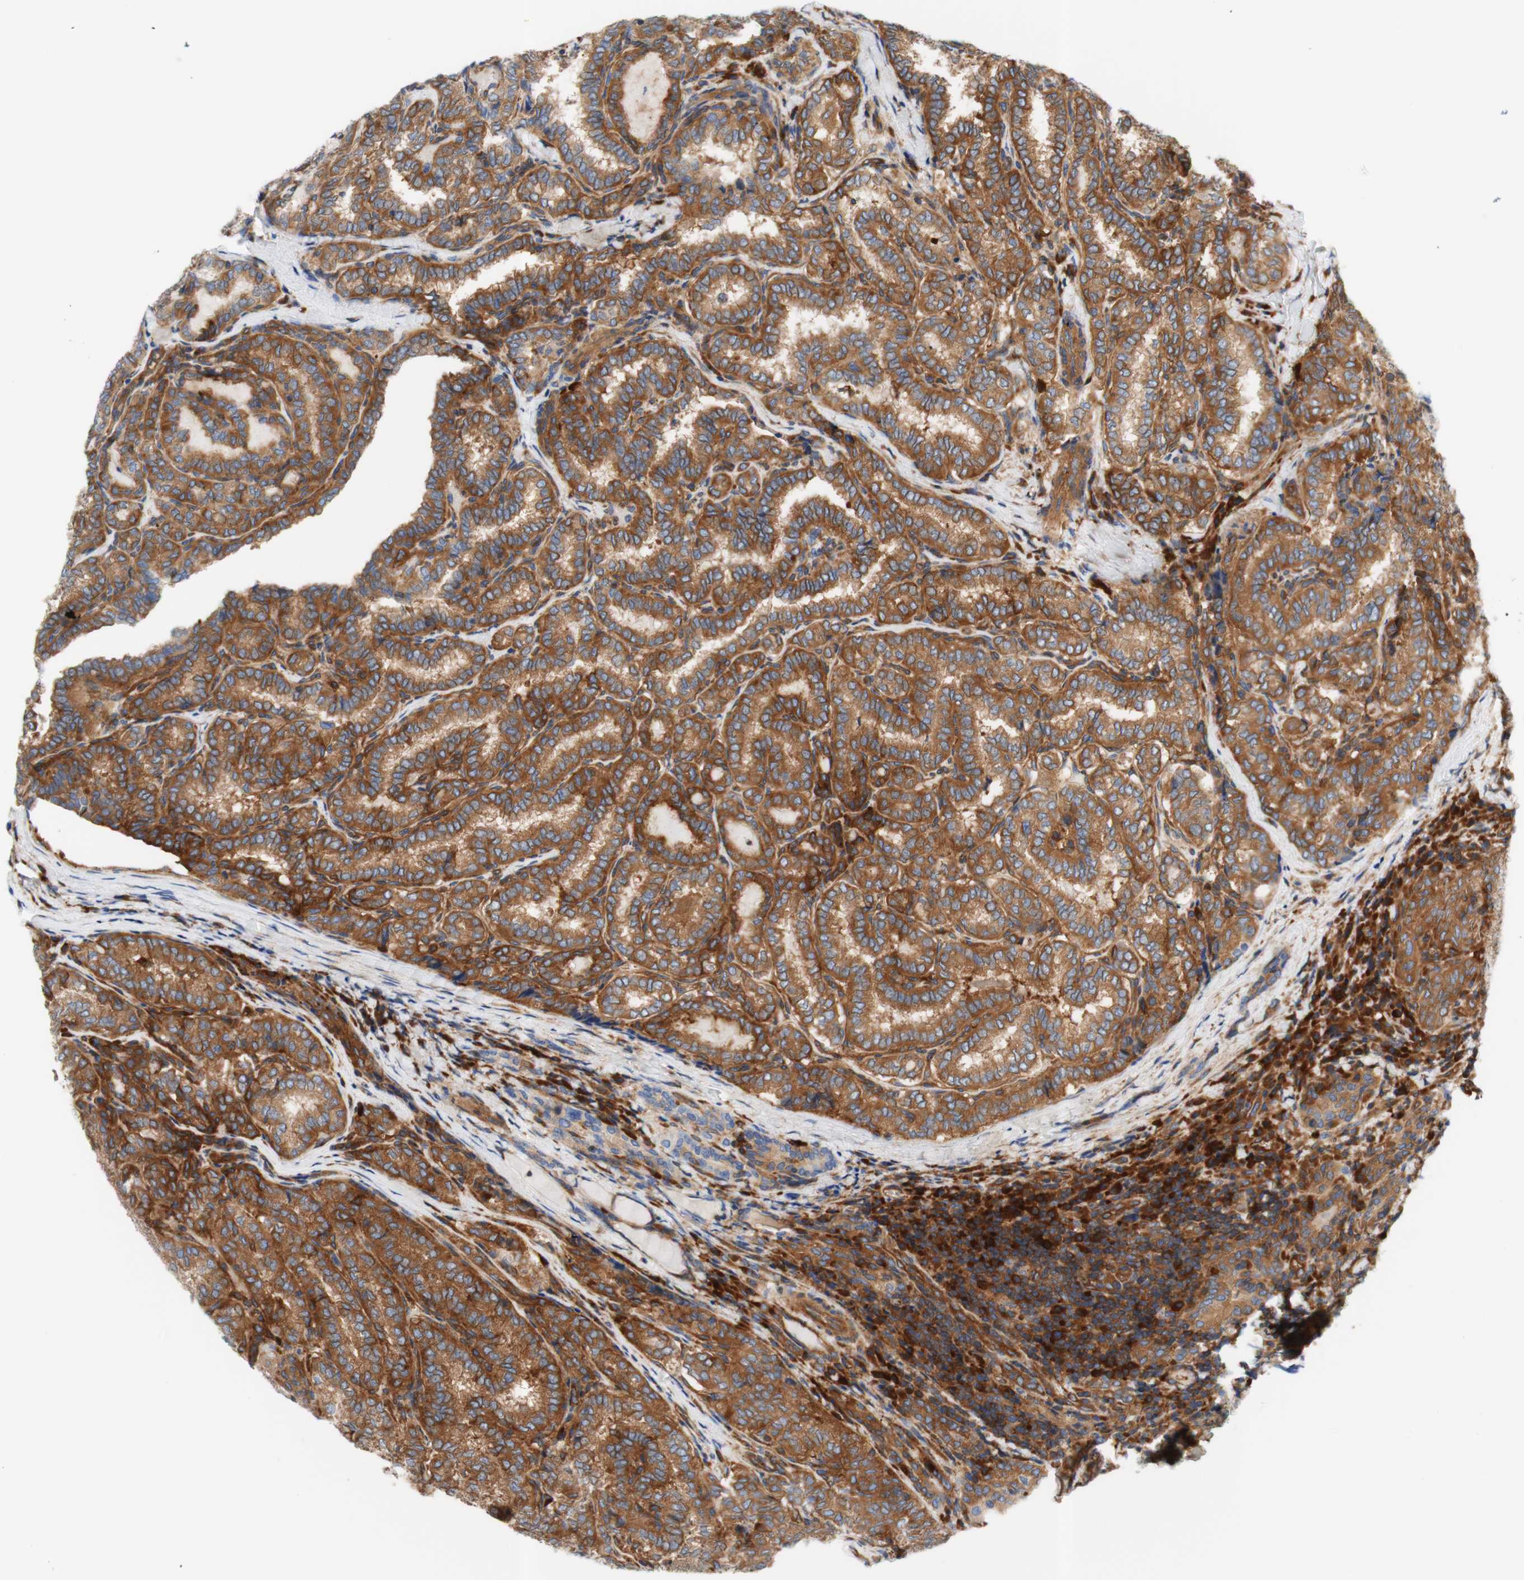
{"staining": {"intensity": "moderate", "quantity": ">75%", "location": "cytoplasmic/membranous"}, "tissue": "thyroid cancer", "cell_type": "Tumor cells", "image_type": "cancer", "snomed": [{"axis": "morphology", "description": "Normal tissue, NOS"}, {"axis": "morphology", "description": "Papillary adenocarcinoma, NOS"}, {"axis": "topography", "description": "Thyroid gland"}], "caption": "This image exhibits IHC staining of human thyroid cancer, with medium moderate cytoplasmic/membranous expression in approximately >75% of tumor cells.", "gene": "STOM", "patient": {"sex": "female", "age": 30}}